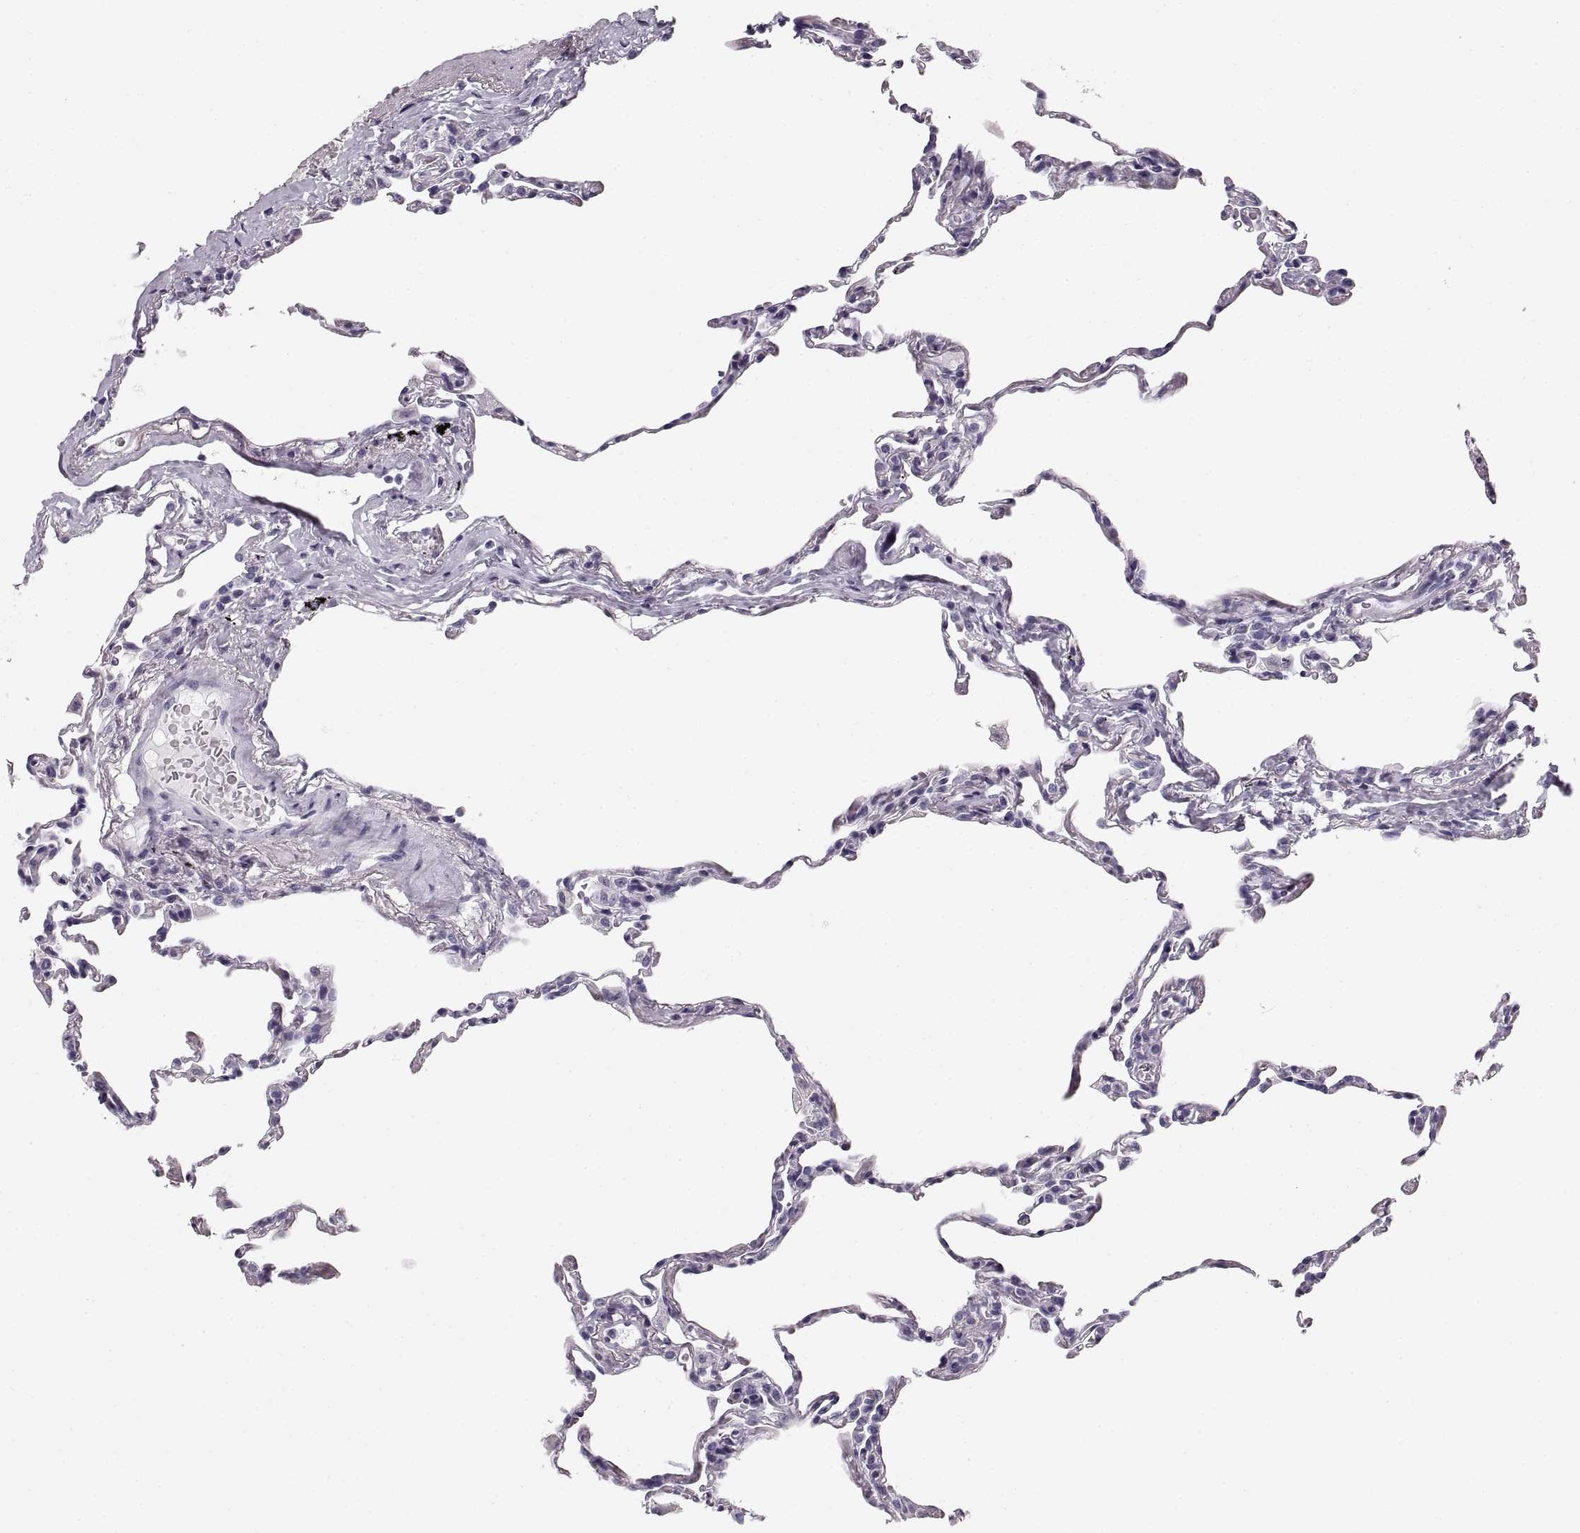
{"staining": {"intensity": "negative", "quantity": "none", "location": "none"}, "tissue": "lung", "cell_type": "Alveolar cells", "image_type": "normal", "snomed": [{"axis": "morphology", "description": "Normal tissue, NOS"}, {"axis": "topography", "description": "Lung"}], "caption": "A histopathology image of human lung is negative for staining in alveolar cells.", "gene": "CRYAA", "patient": {"sex": "female", "age": 57}}